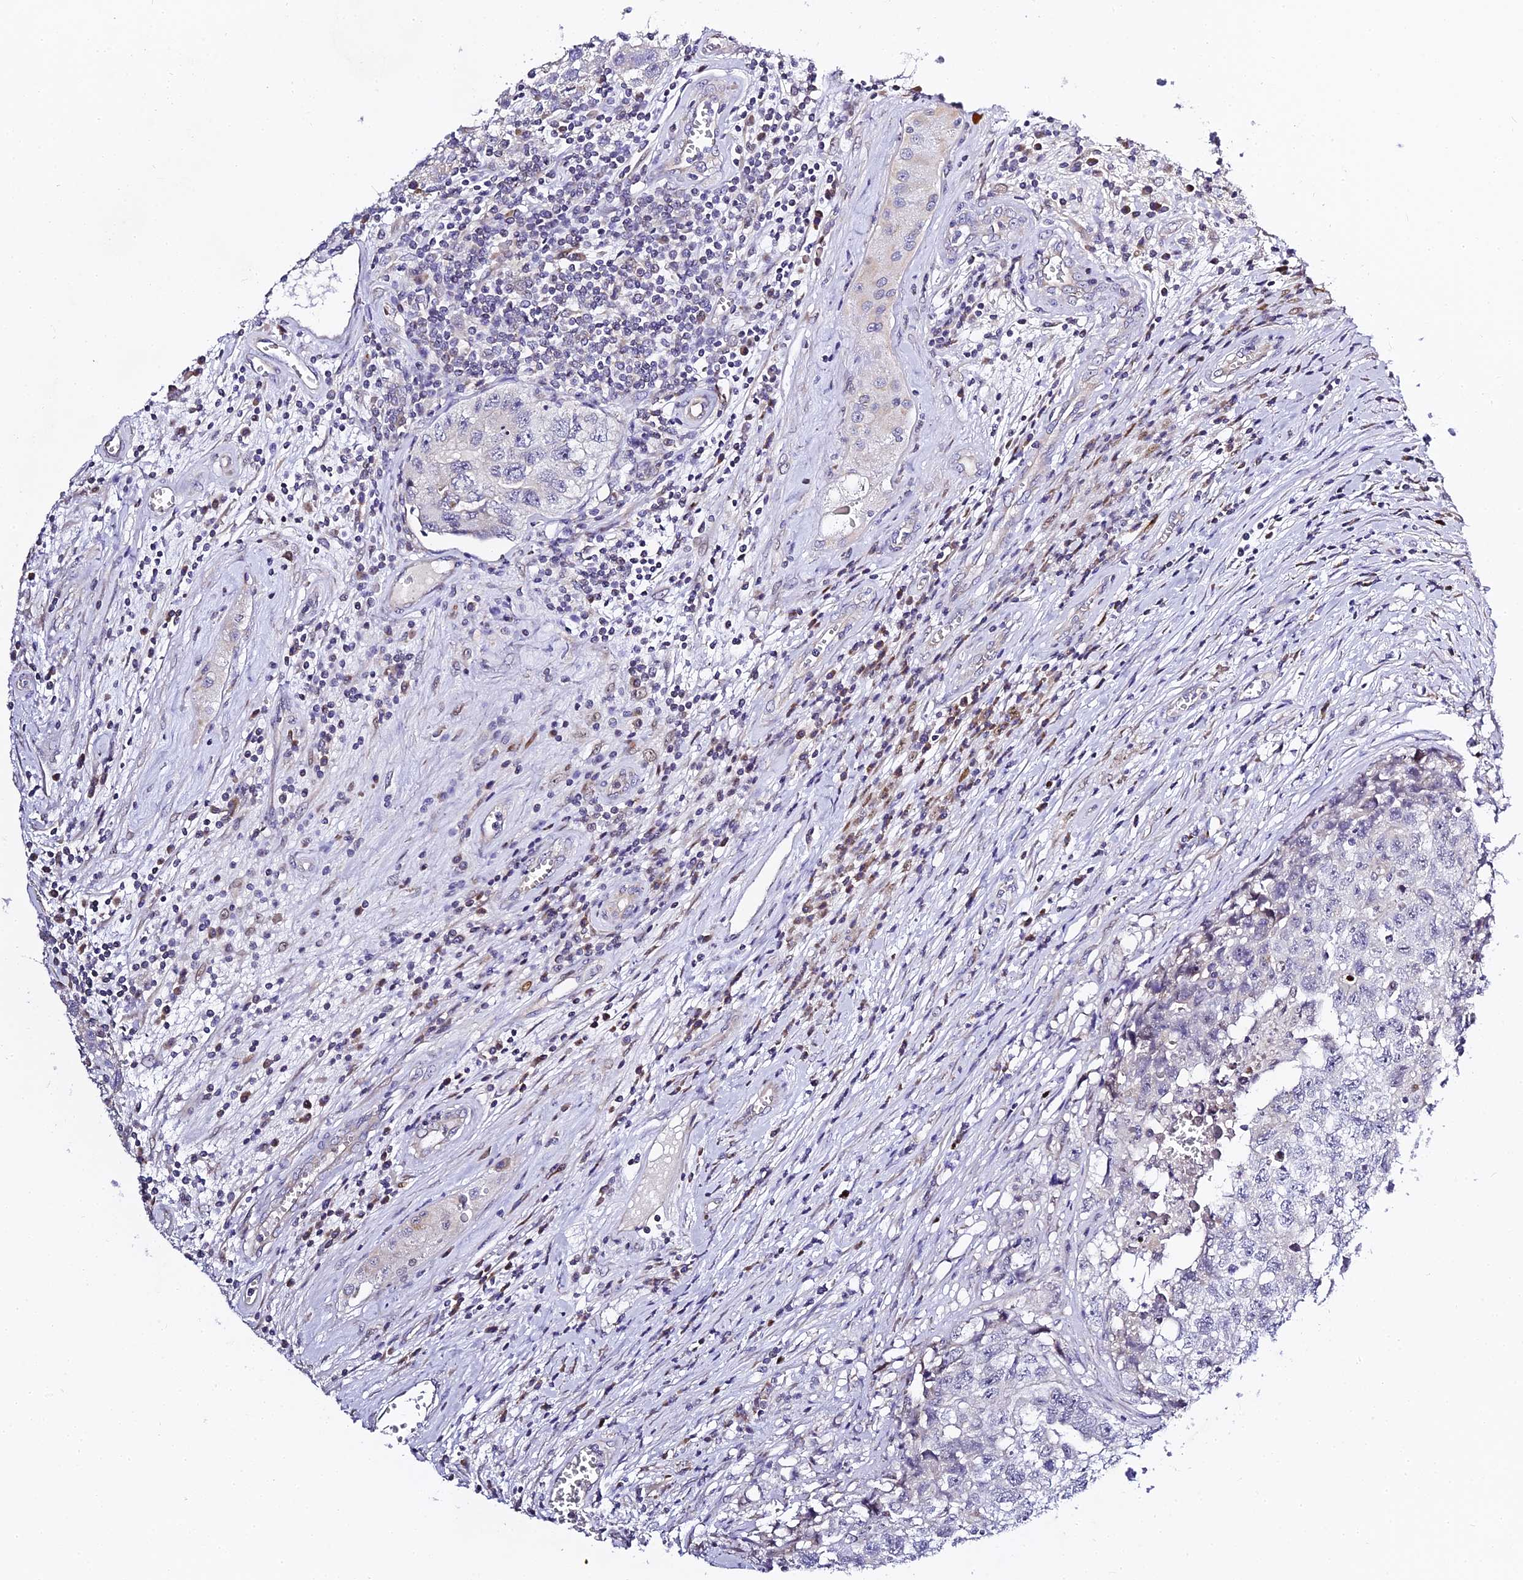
{"staining": {"intensity": "negative", "quantity": "none", "location": "none"}, "tissue": "testis cancer", "cell_type": "Tumor cells", "image_type": "cancer", "snomed": [{"axis": "morphology", "description": "Seminoma, NOS"}, {"axis": "morphology", "description": "Carcinoma, Embryonal, NOS"}, {"axis": "topography", "description": "Testis"}], "caption": "The image exhibits no significant positivity in tumor cells of testis cancer. The staining is performed using DAB brown chromogen with nuclei counter-stained in using hematoxylin.", "gene": "SERP1", "patient": {"sex": "male", "age": 43}}